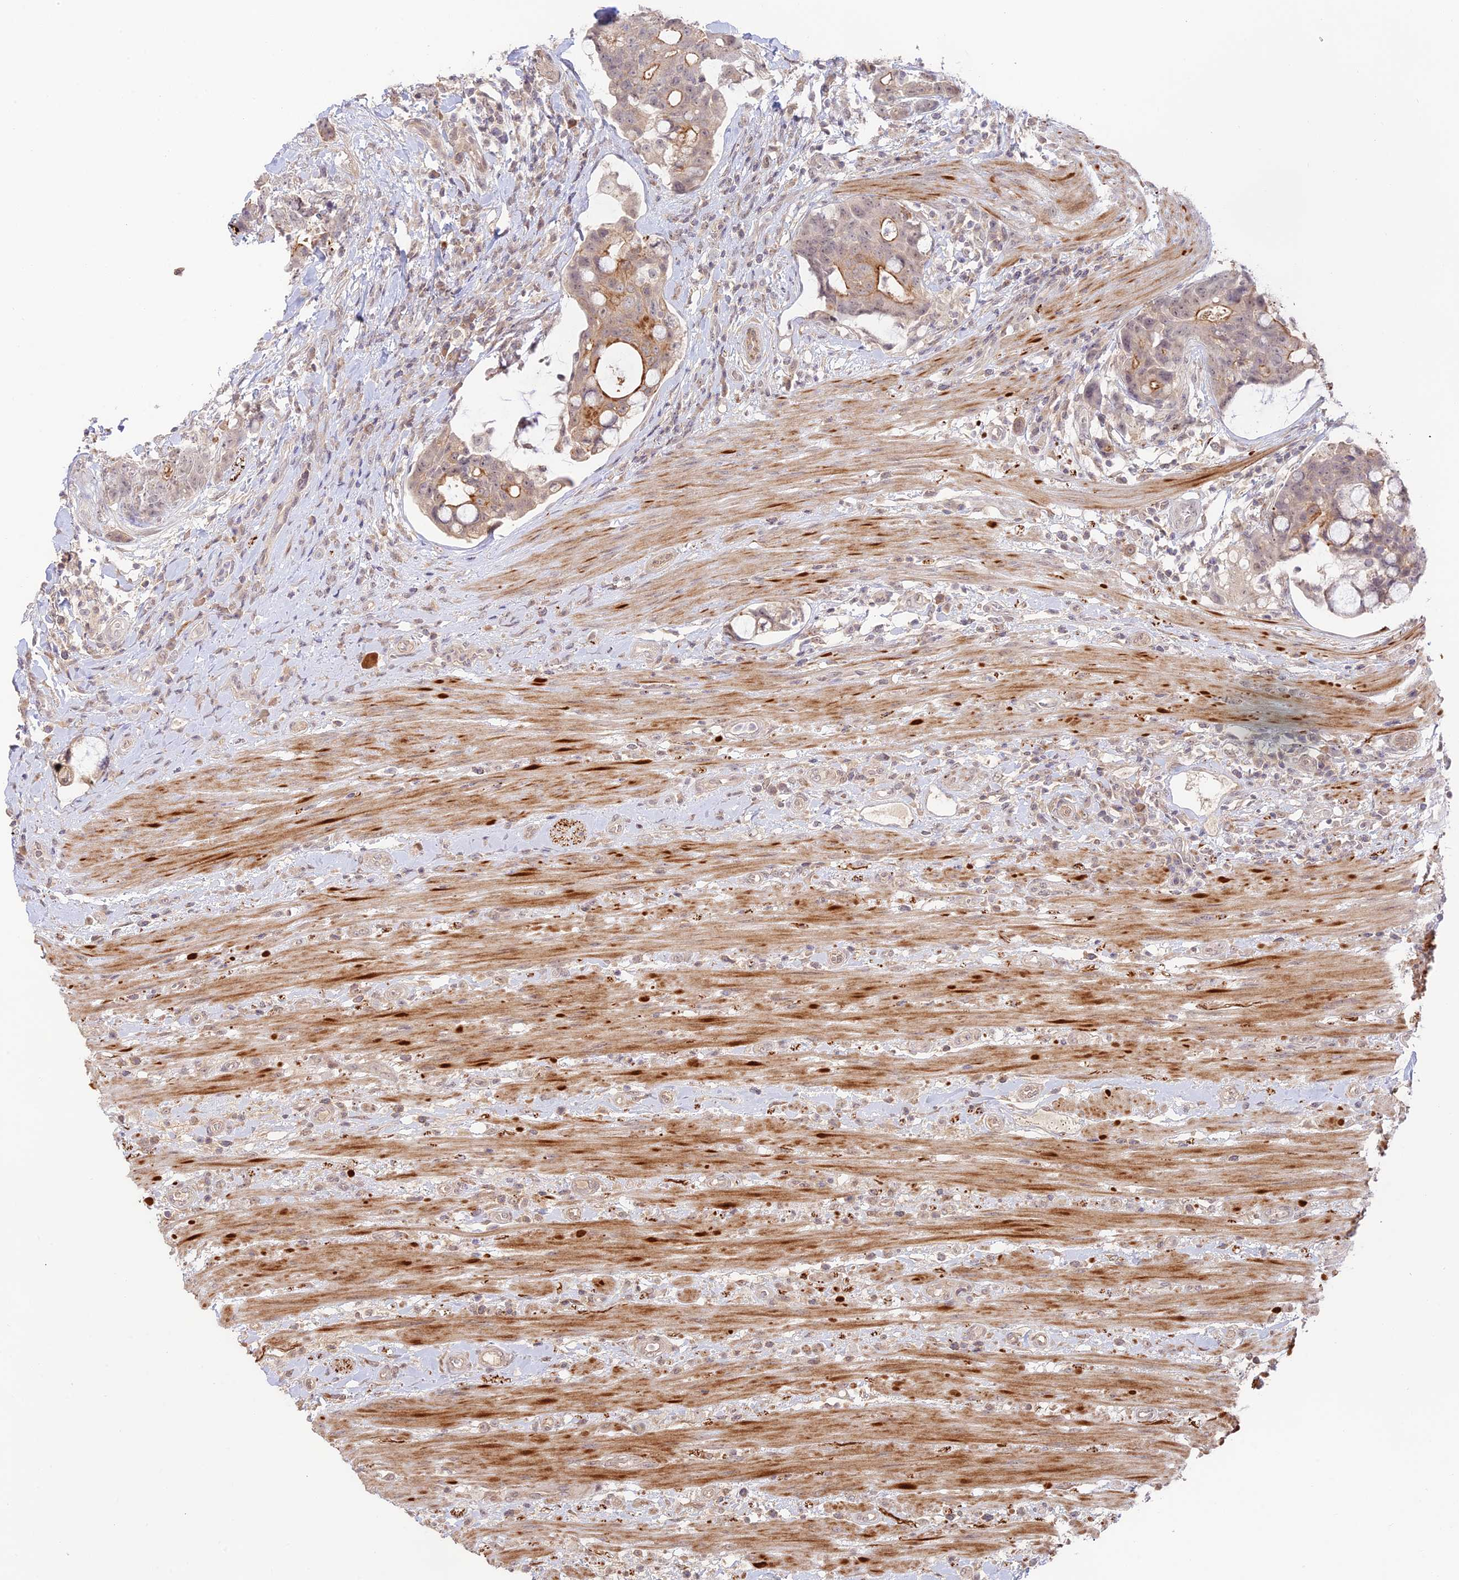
{"staining": {"intensity": "moderate", "quantity": ">75%", "location": "cytoplasmic/membranous"}, "tissue": "colorectal cancer", "cell_type": "Tumor cells", "image_type": "cancer", "snomed": [{"axis": "morphology", "description": "Adenocarcinoma, NOS"}, {"axis": "topography", "description": "Colon"}], "caption": "DAB immunohistochemical staining of human colorectal adenocarcinoma demonstrates moderate cytoplasmic/membranous protein staining in about >75% of tumor cells.", "gene": "CAMSAP3", "patient": {"sex": "female", "age": 82}}